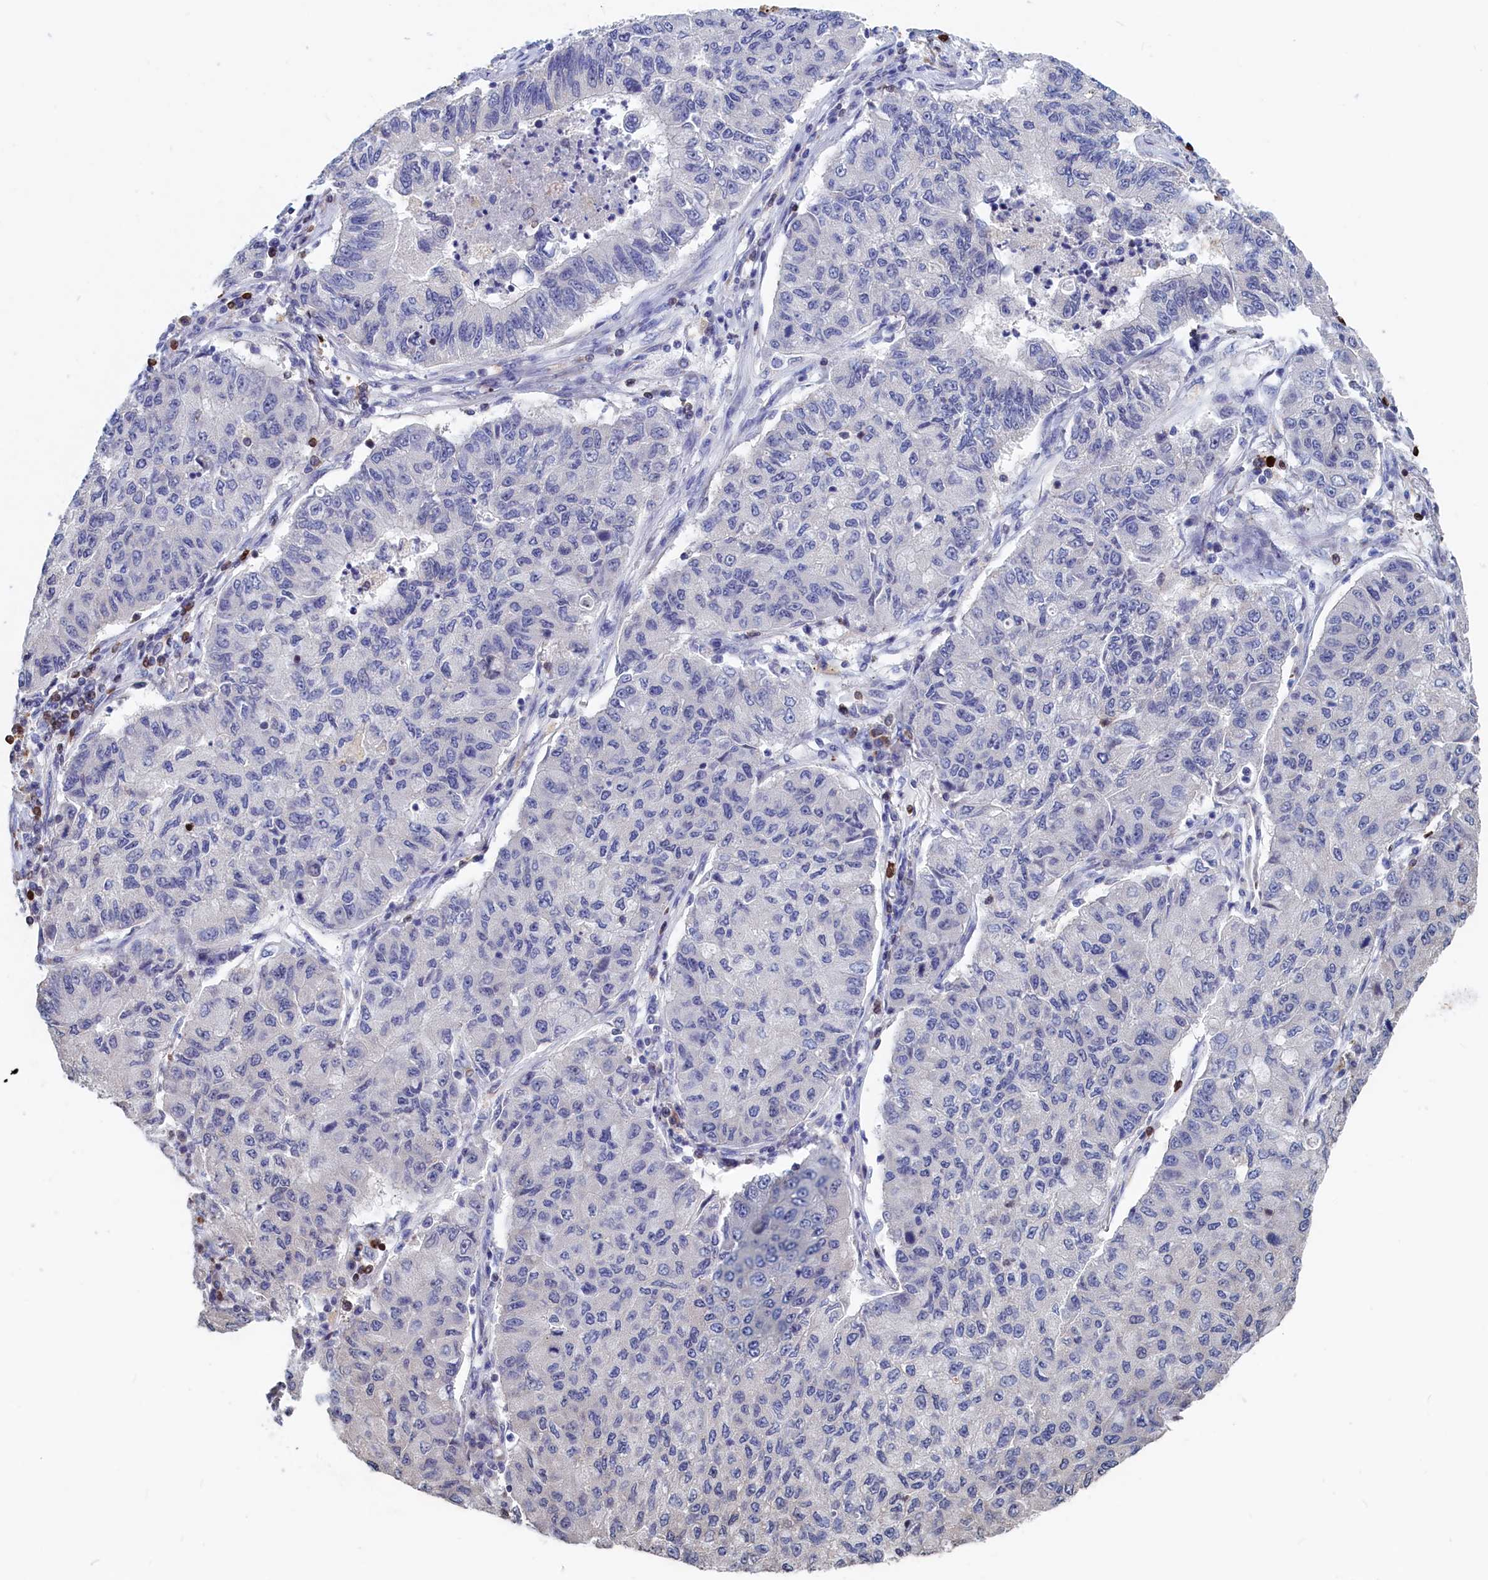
{"staining": {"intensity": "negative", "quantity": "none", "location": "none"}, "tissue": "lung cancer", "cell_type": "Tumor cells", "image_type": "cancer", "snomed": [{"axis": "morphology", "description": "Squamous cell carcinoma, NOS"}, {"axis": "topography", "description": "Lung"}], "caption": "The photomicrograph exhibits no staining of tumor cells in squamous cell carcinoma (lung). The staining was performed using DAB (3,3'-diaminobenzidine) to visualize the protein expression in brown, while the nuclei were stained in blue with hematoxylin (Magnification: 20x).", "gene": "CRIP1", "patient": {"sex": "male", "age": 74}}